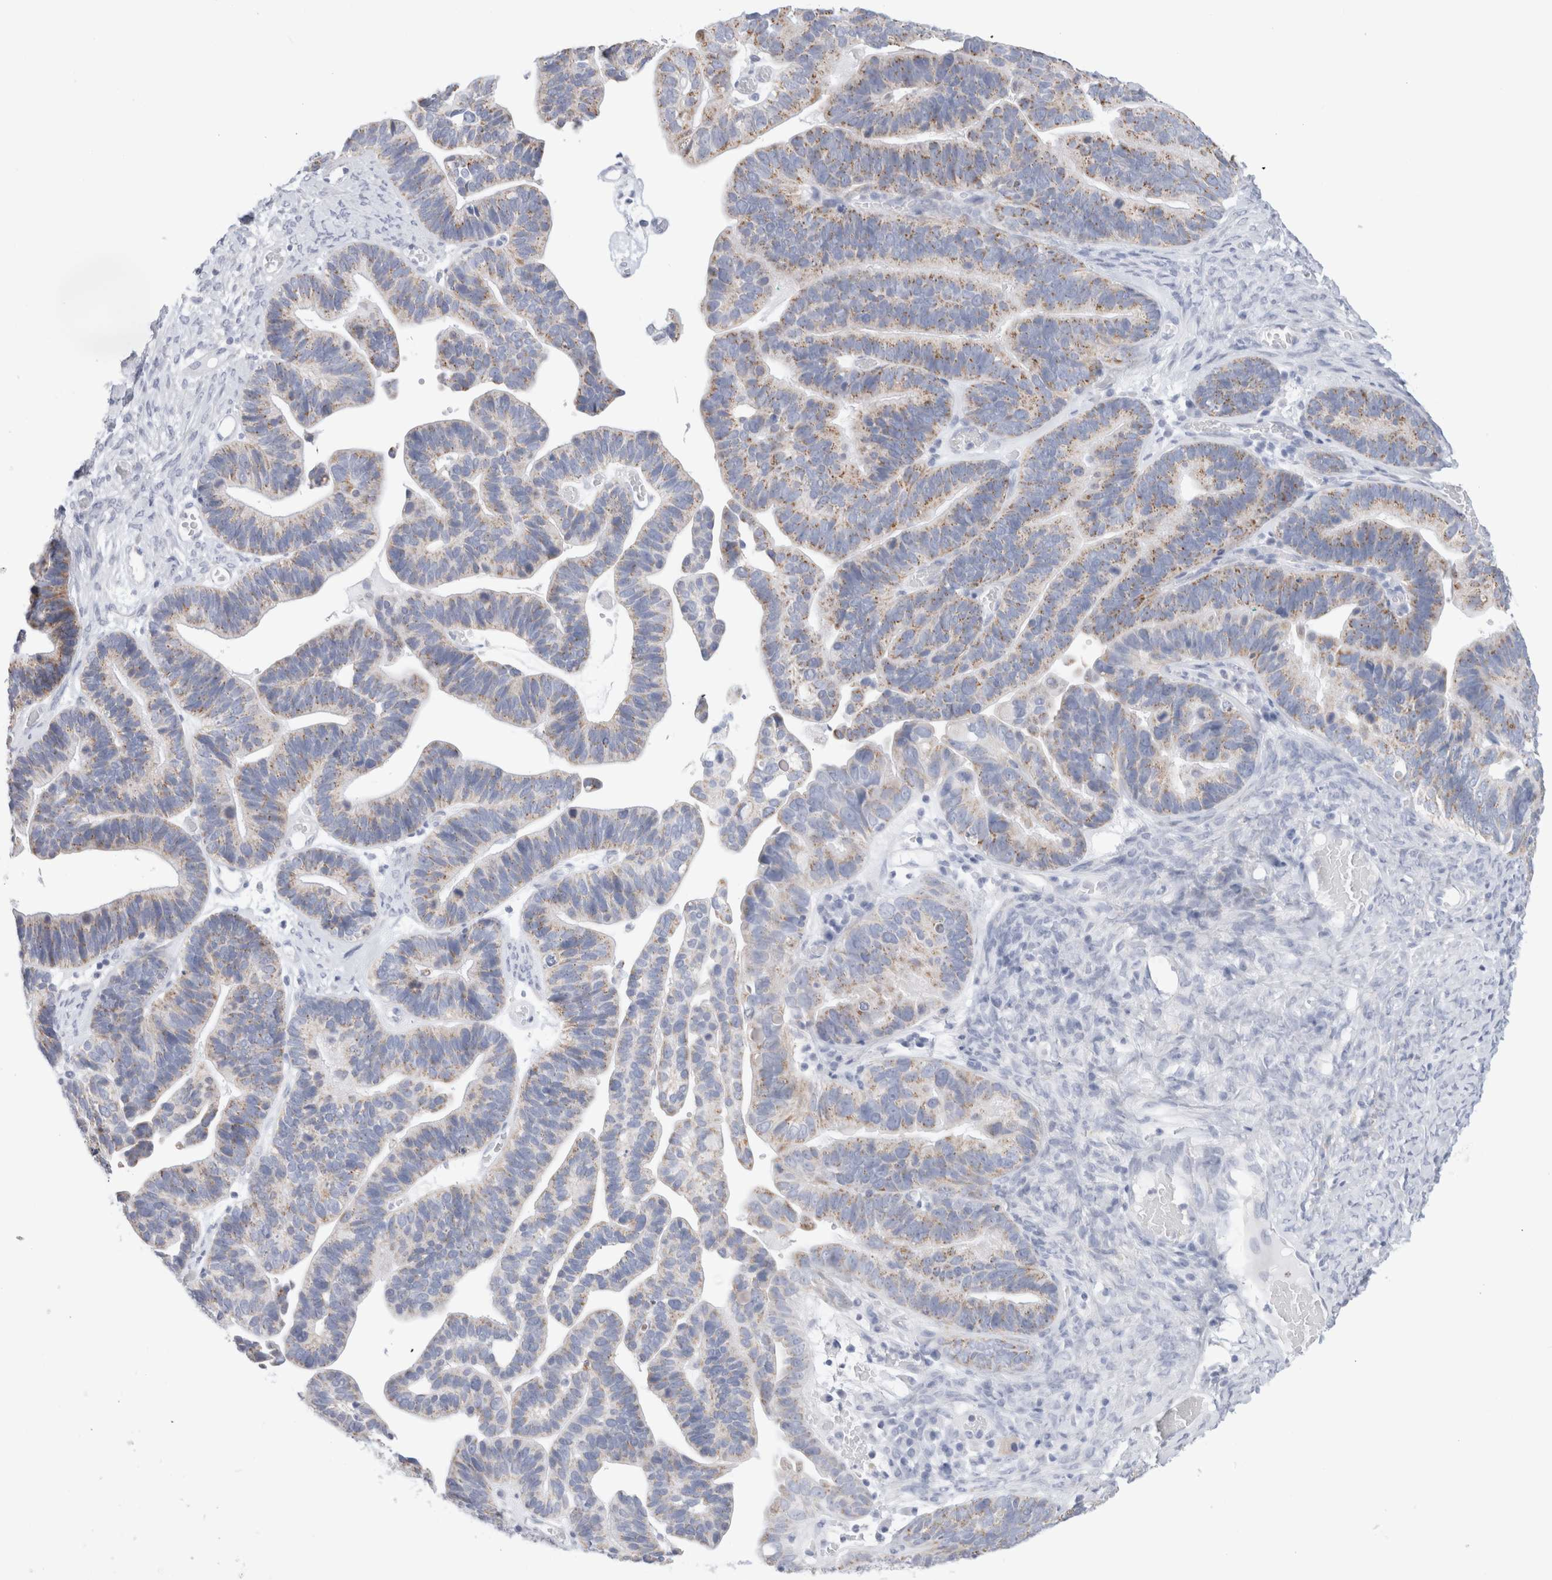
{"staining": {"intensity": "weak", "quantity": "25%-75%", "location": "cytoplasmic/membranous"}, "tissue": "ovarian cancer", "cell_type": "Tumor cells", "image_type": "cancer", "snomed": [{"axis": "morphology", "description": "Cystadenocarcinoma, serous, NOS"}, {"axis": "topography", "description": "Ovary"}], "caption": "There is low levels of weak cytoplasmic/membranous staining in tumor cells of serous cystadenocarcinoma (ovarian), as demonstrated by immunohistochemical staining (brown color).", "gene": "ECHDC2", "patient": {"sex": "female", "age": 56}}